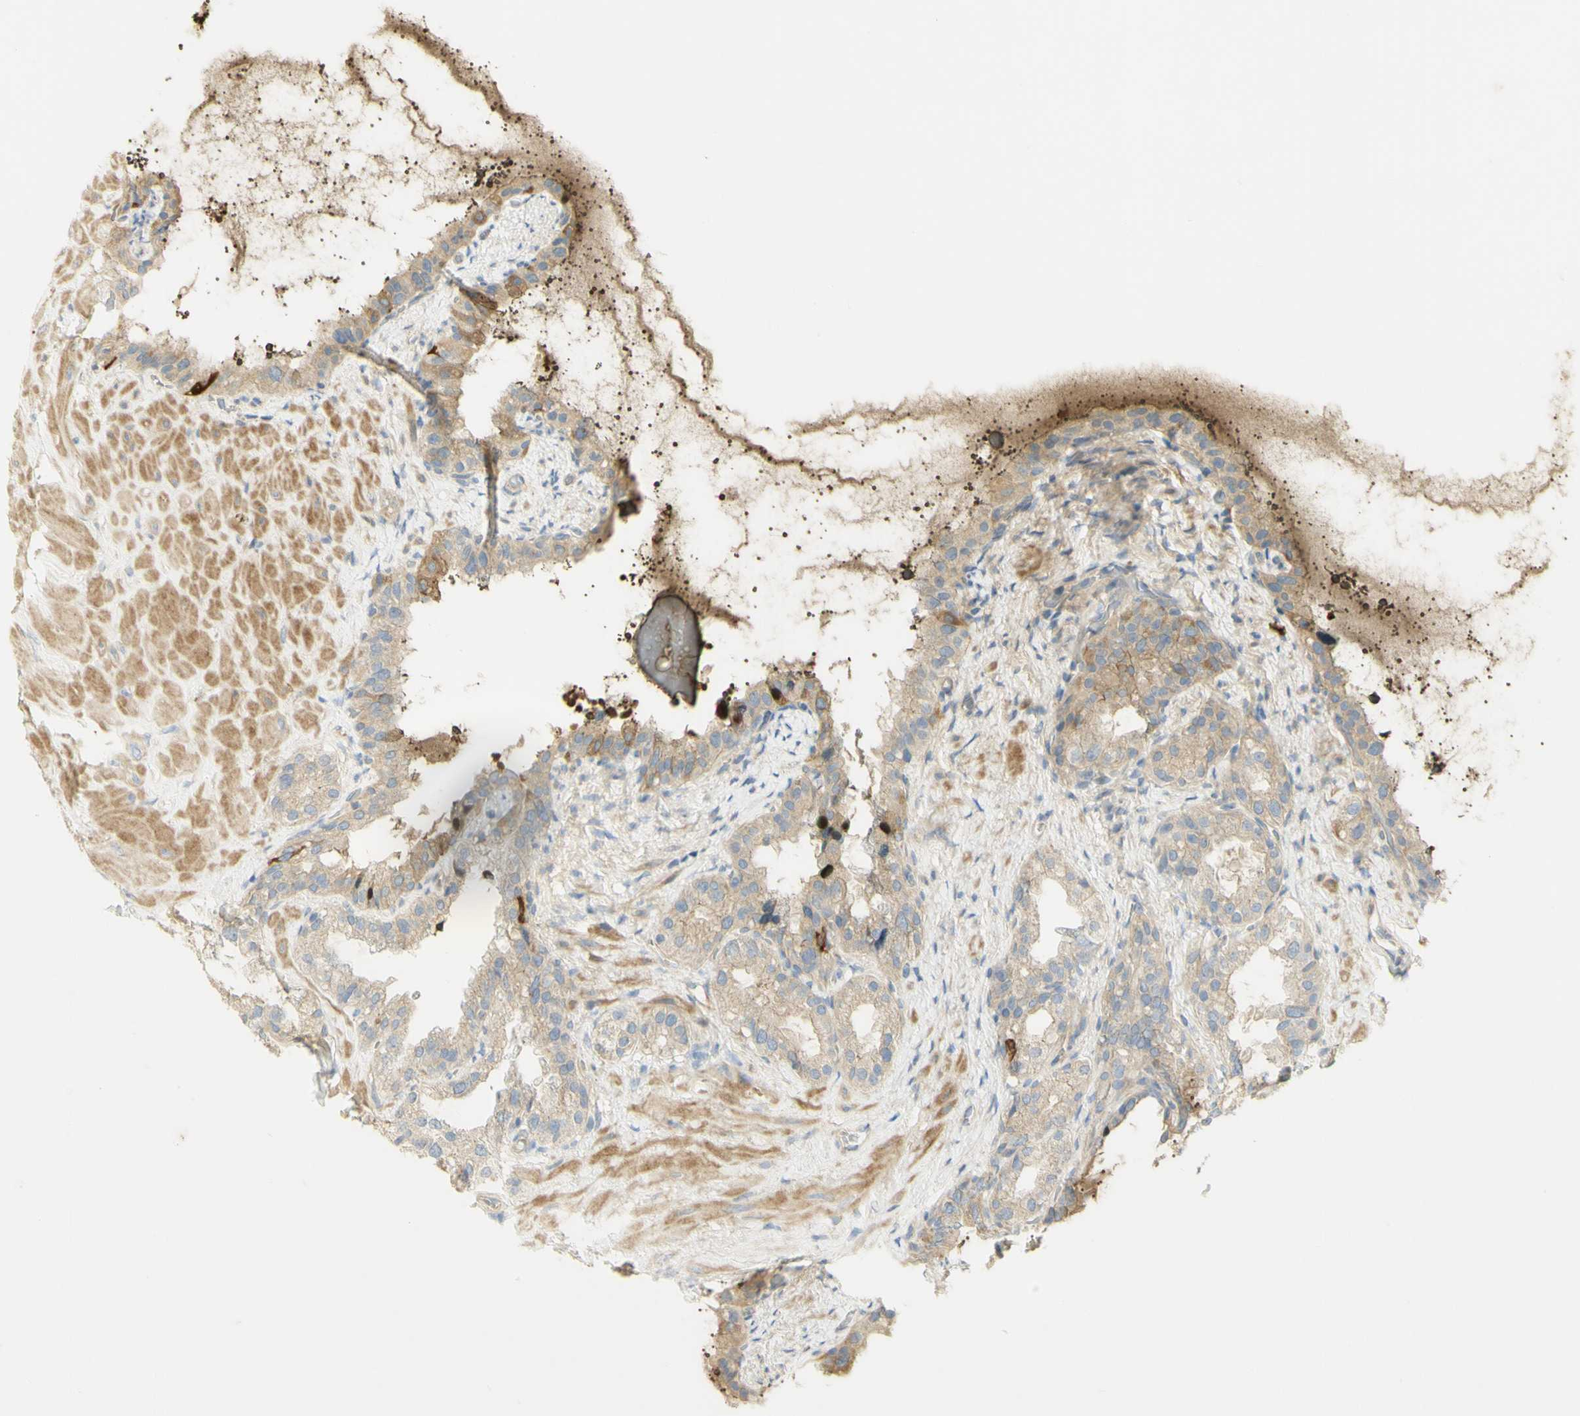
{"staining": {"intensity": "weak", "quantity": ">75%", "location": "cytoplasmic/membranous"}, "tissue": "seminal vesicle", "cell_type": "Glandular cells", "image_type": "normal", "snomed": [{"axis": "morphology", "description": "Normal tissue, NOS"}, {"axis": "topography", "description": "Seminal veicle"}], "caption": "Immunohistochemistry (IHC) image of benign seminal vesicle stained for a protein (brown), which displays low levels of weak cytoplasmic/membranous expression in approximately >75% of glandular cells.", "gene": "KIF11", "patient": {"sex": "male", "age": 68}}